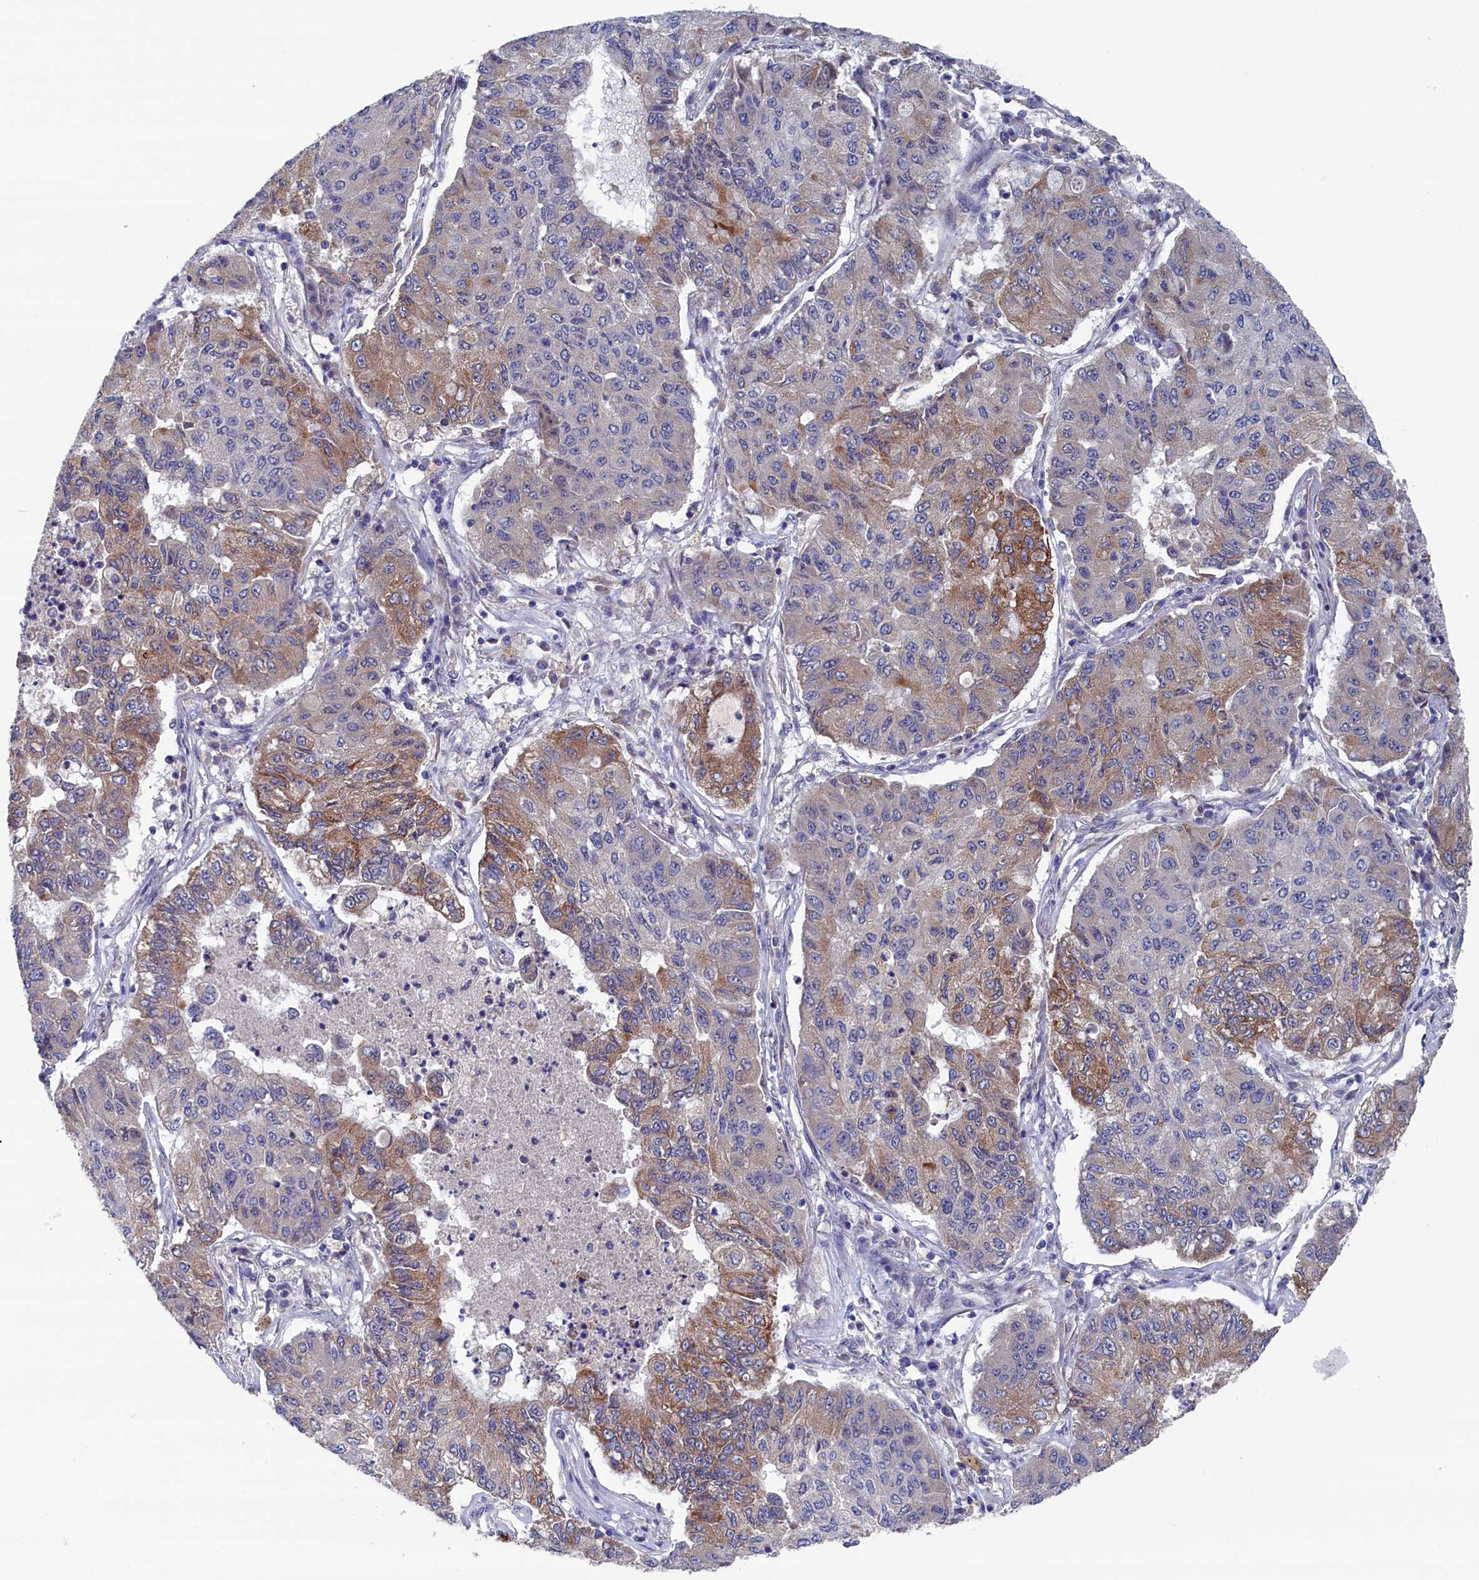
{"staining": {"intensity": "moderate", "quantity": "25%-75%", "location": "cytoplasmic/membranous"}, "tissue": "lung cancer", "cell_type": "Tumor cells", "image_type": "cancer", "snomed": [{"axis": "morphology", "description": "Squamous cell carcinoma, NOS"}, {"axis": "topography", "description": "Lung"}], "caption": "An image of human lung cancer (squamous cell carcinoma) stained for a protein reveals moderate cytoplasmic/membranous brown staining in tumor cells.", "gene": "SPATA13", "patient": {"sex": "male", "age": 74}}